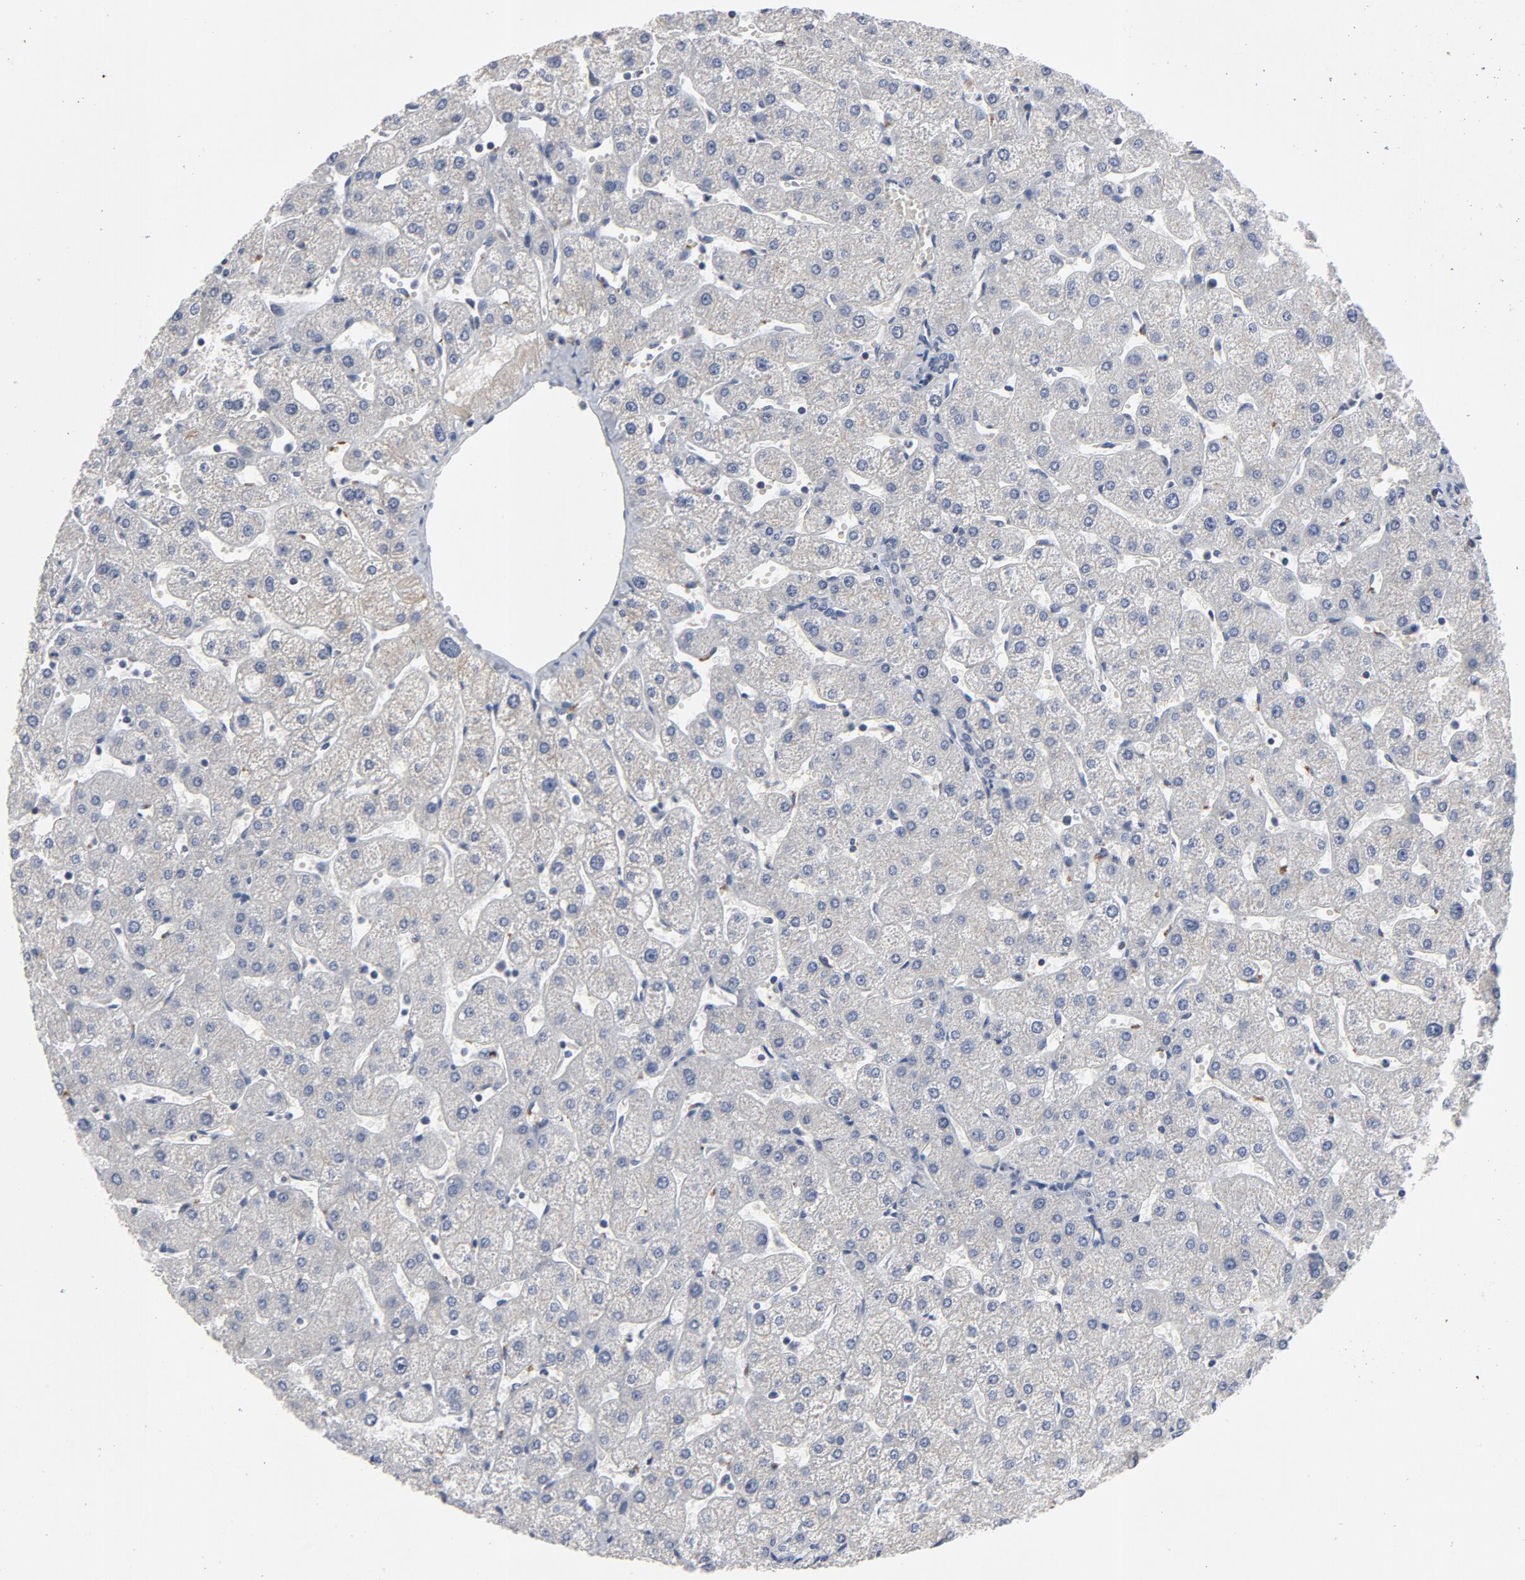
{"staining": {"intensity": "negative", "quantity": "none", "location": "none"}, "tissue": "liver", "cell_type": "Cholangiocytes", "image_type": "normal", "snomed": [{"axis": "morphology", "description": "Normal tissue, NOS"}, {"axis": "topography", "description": "Liver"}], "caption": "A photomicrograph of human liver is negative for staining in cholangiocytes. Nuclei are stained in blue.", "gene": "TCL1A", "patient": {"sex": "male", "age": 67}}